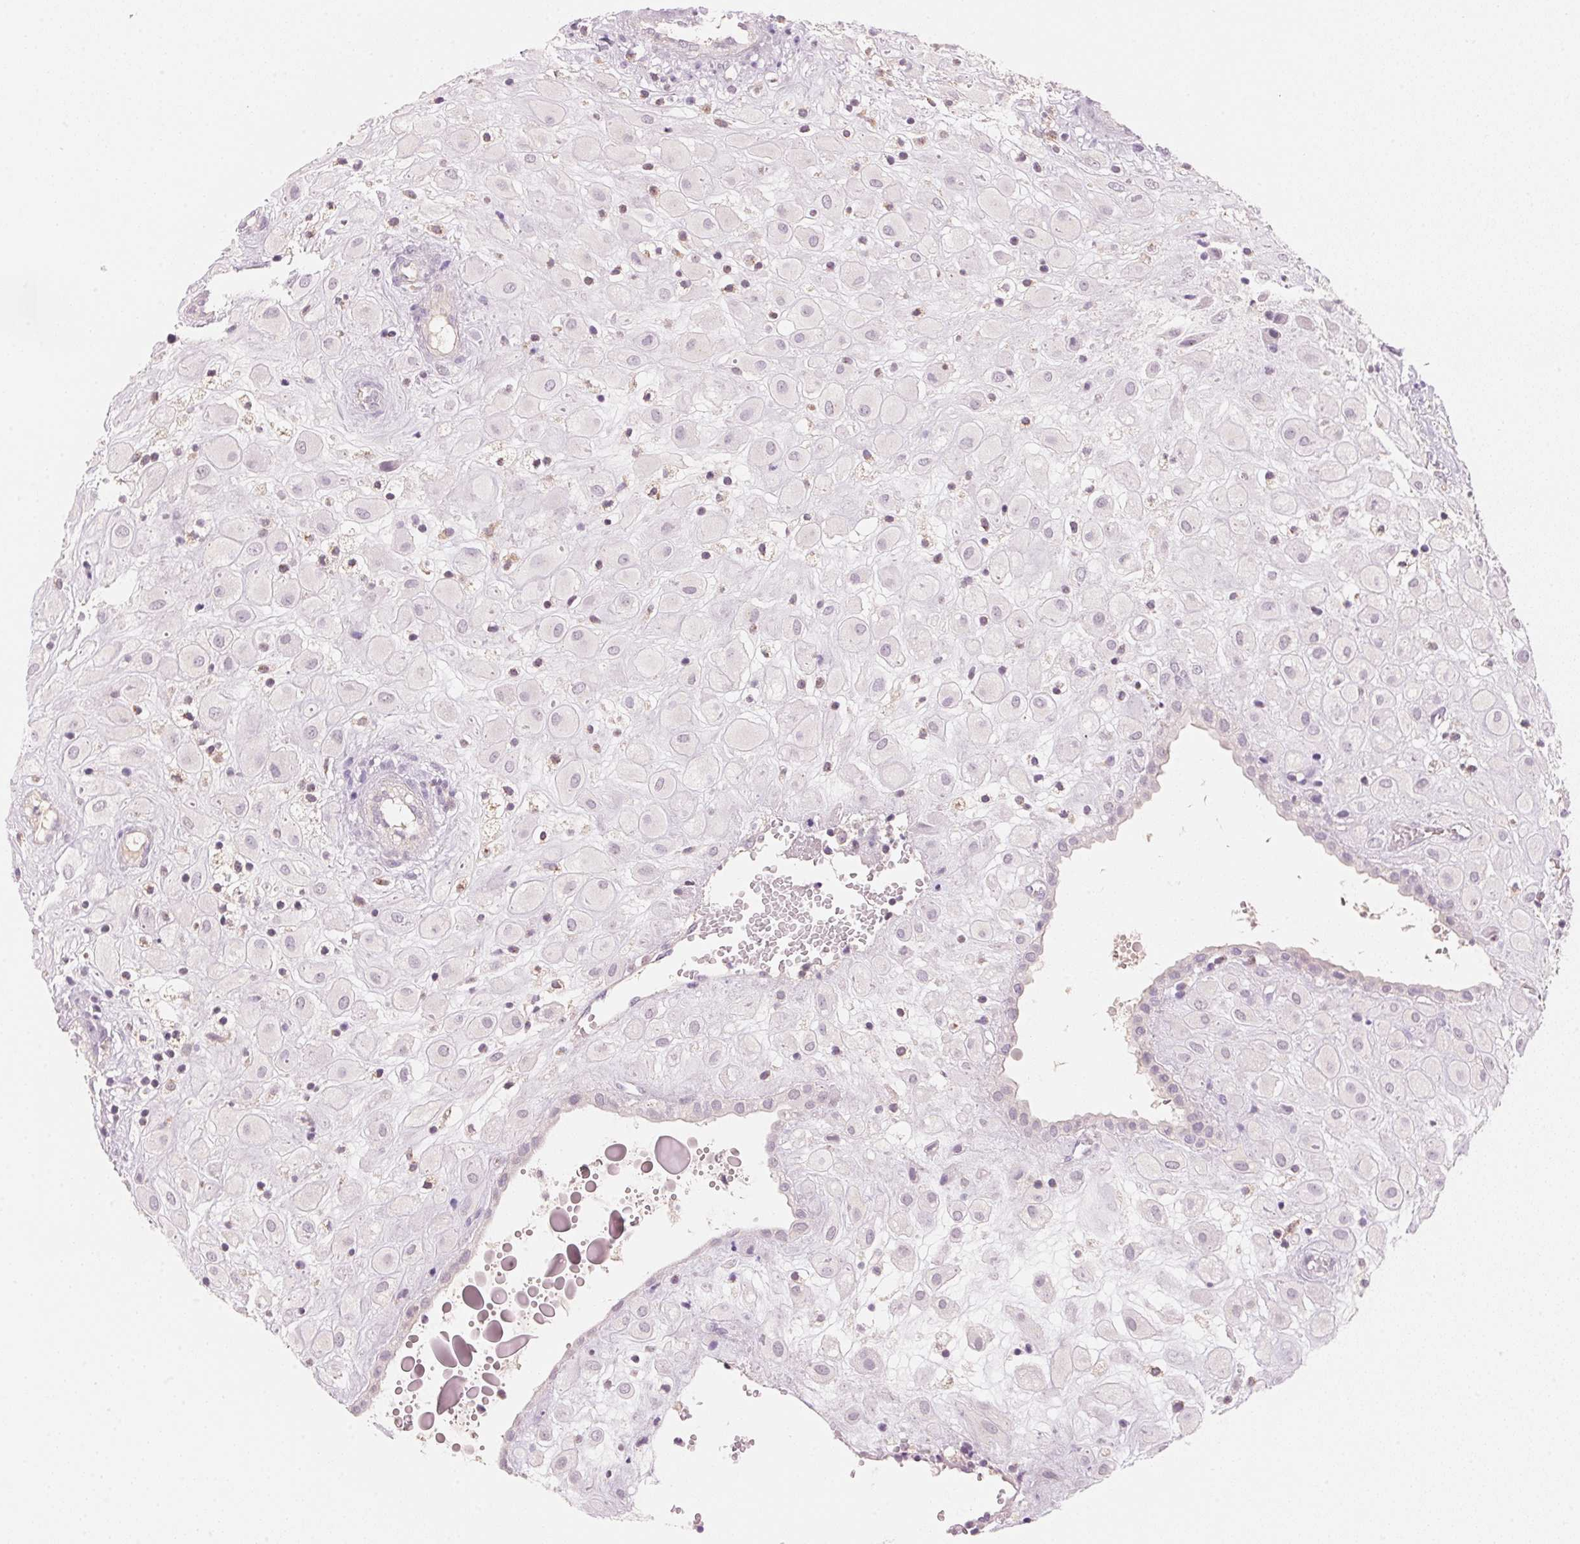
{"staining": {"intensity": "negative", "quantity": "none", "location": "none"}, "tissue": "placenta", "cell_type": "Decidual cells", "image_type": "normal", "snomed": [{"axis": "morphology", "description": "Normal tissue, NOS"}, {"axis": "topography", "description": "Placenta"}], "caption": "Histopathology image shows no significant protein staining in decidual cells of normal placenta.", "gene": "HOXB13", "patient": {"sex": "female", "age": 24}}